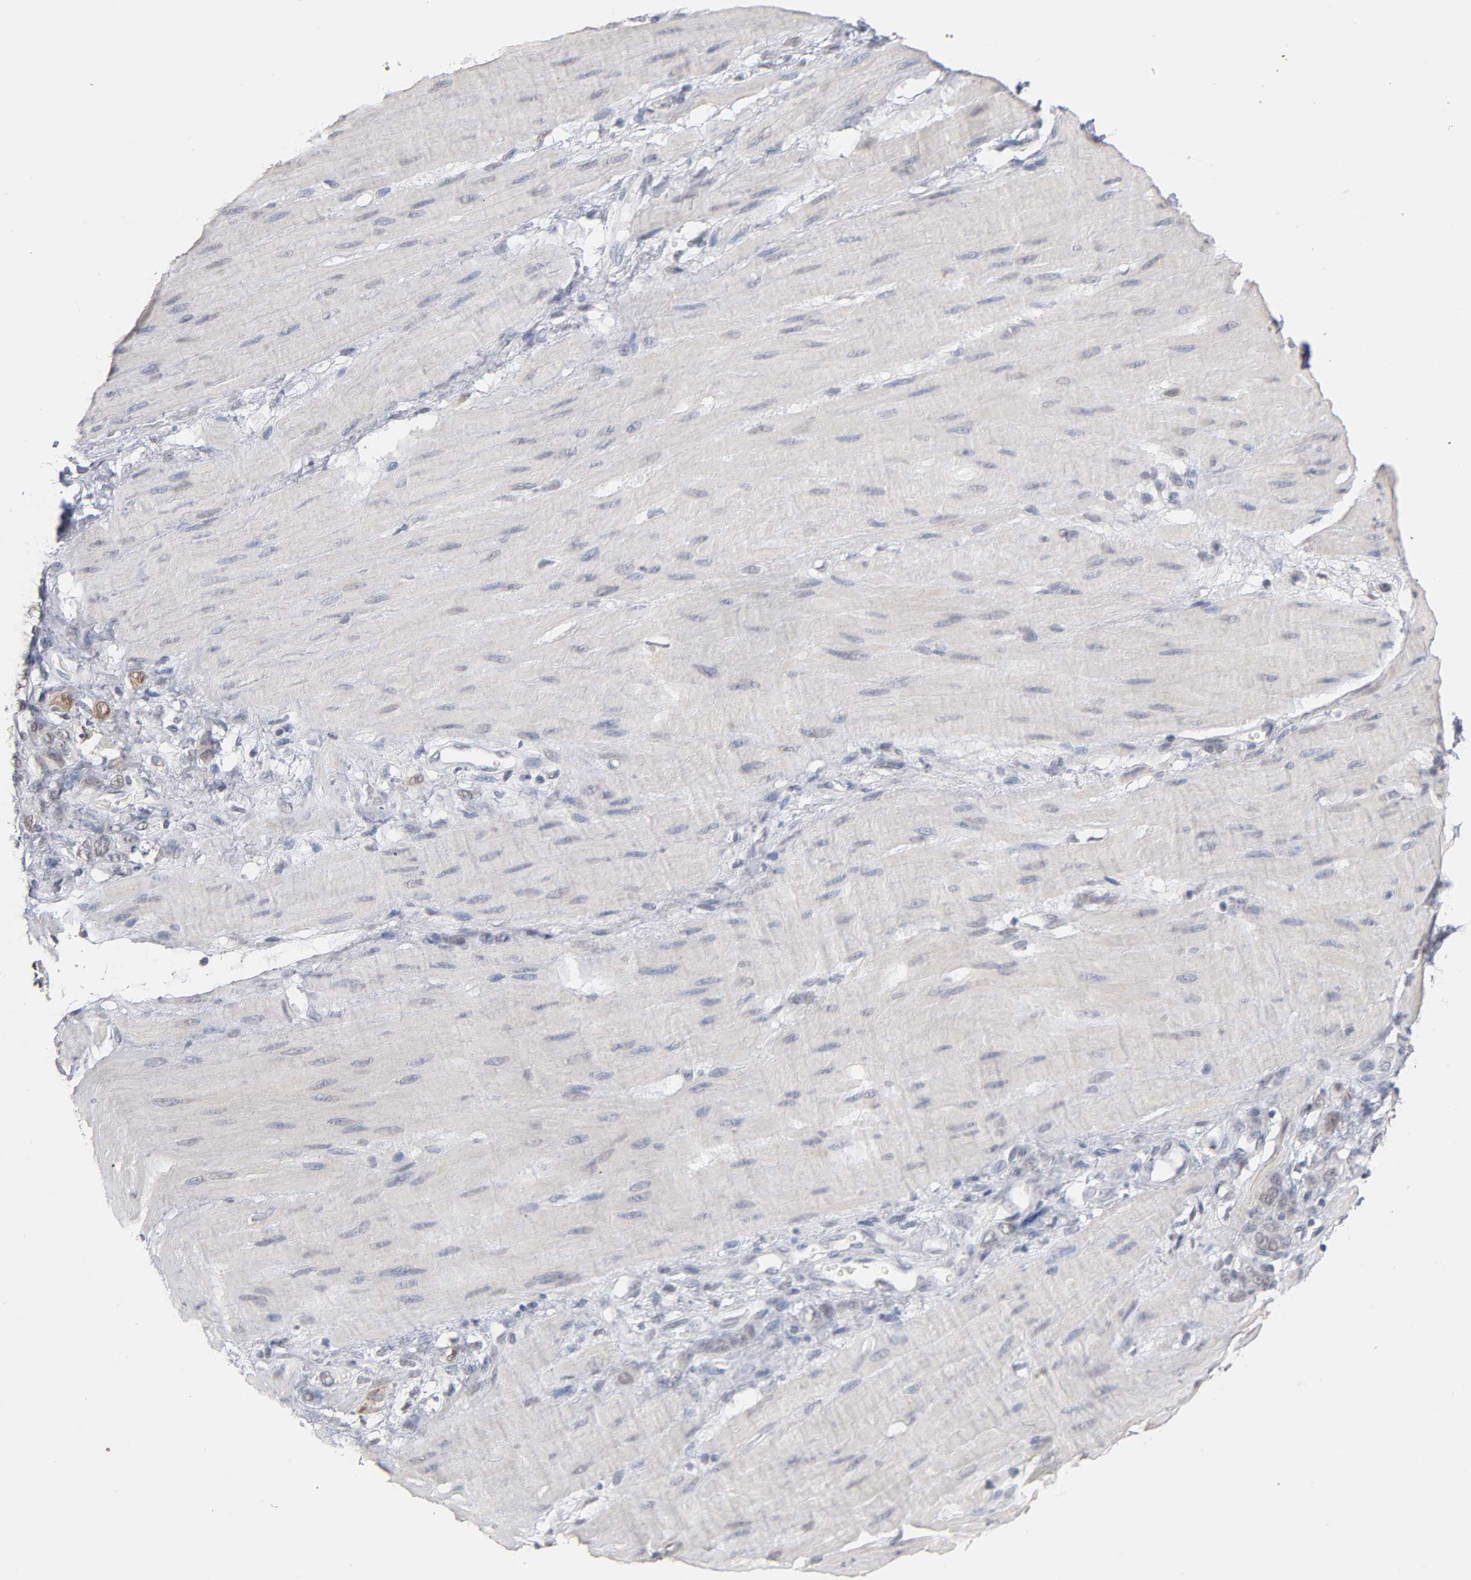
{"staining": {"intensity": "weak", "quantity": "<25%", "location": "cytoplasmic/membranous,nuclear"}, "tissue": "stomach cancer", "cell_type": "Tumor cells", "image_type": "cancer", "snomed": [{"axis": "morphology", "description": "Adenocarcinoma, NOS"}, {"axis": "topography", "description": "Stomach"}], "caption": "Protein analysis of stomach cancer shows no significant positivity in tumor cells.", "gene": "CRABP2", "patient": {"sex": "male", "age": 82}}